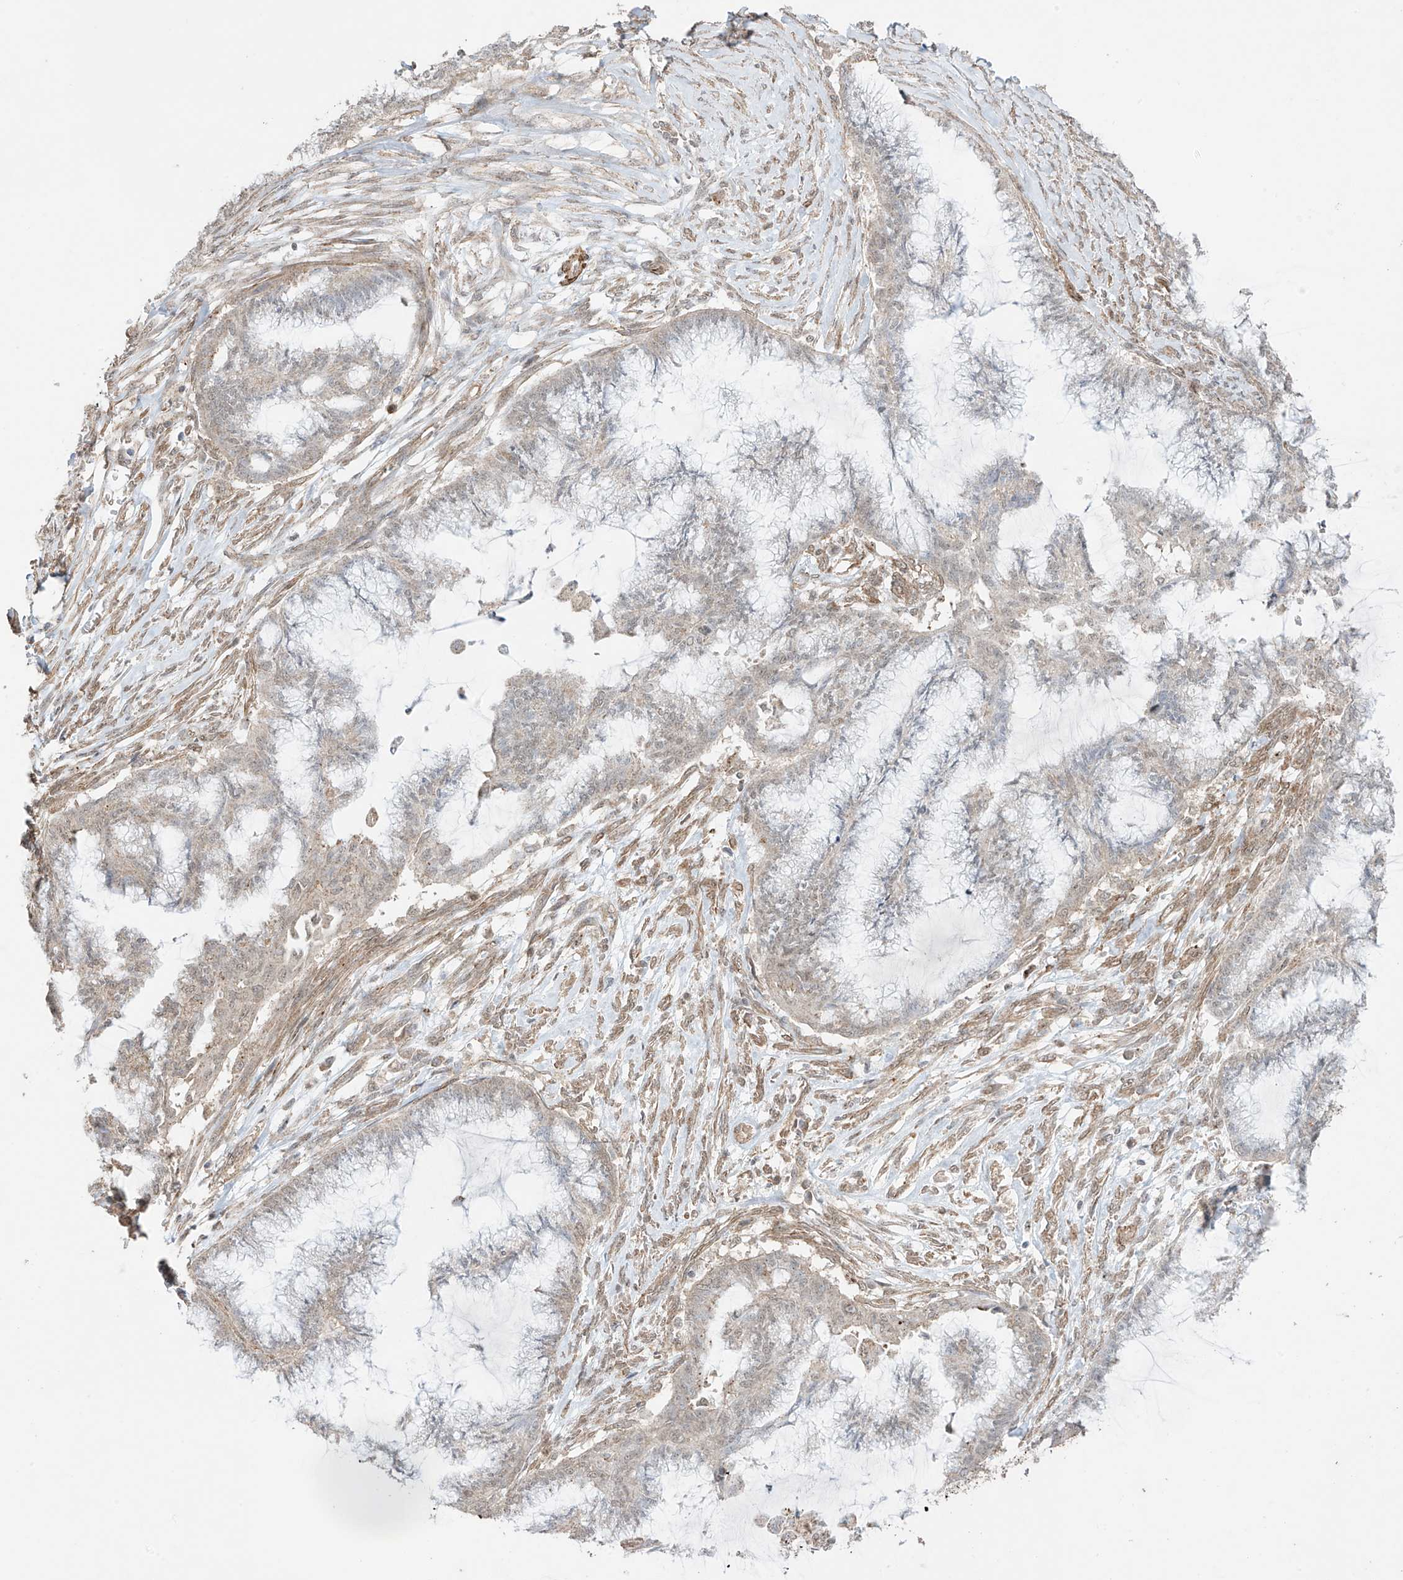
{"staining": {"intensity": "weak", "quantity": "<25%", "location": "cytoplasmic/membranous"}, "tissue": "endometrial cancer", "cell_type": "Tumor cells", "image_type": "cancer", "snomed": [{"axis": "morphology", "description": "Adenocarcinoma, NOS"}, {"axis": "topography", "description": "Endometrium"}], "caption": "IHC of human endometrial cancer (adenocarcinoma) displays no staining in tumor cells.", "gene": "TTLL5", "patient": {"sex": "female", "age": 86}}